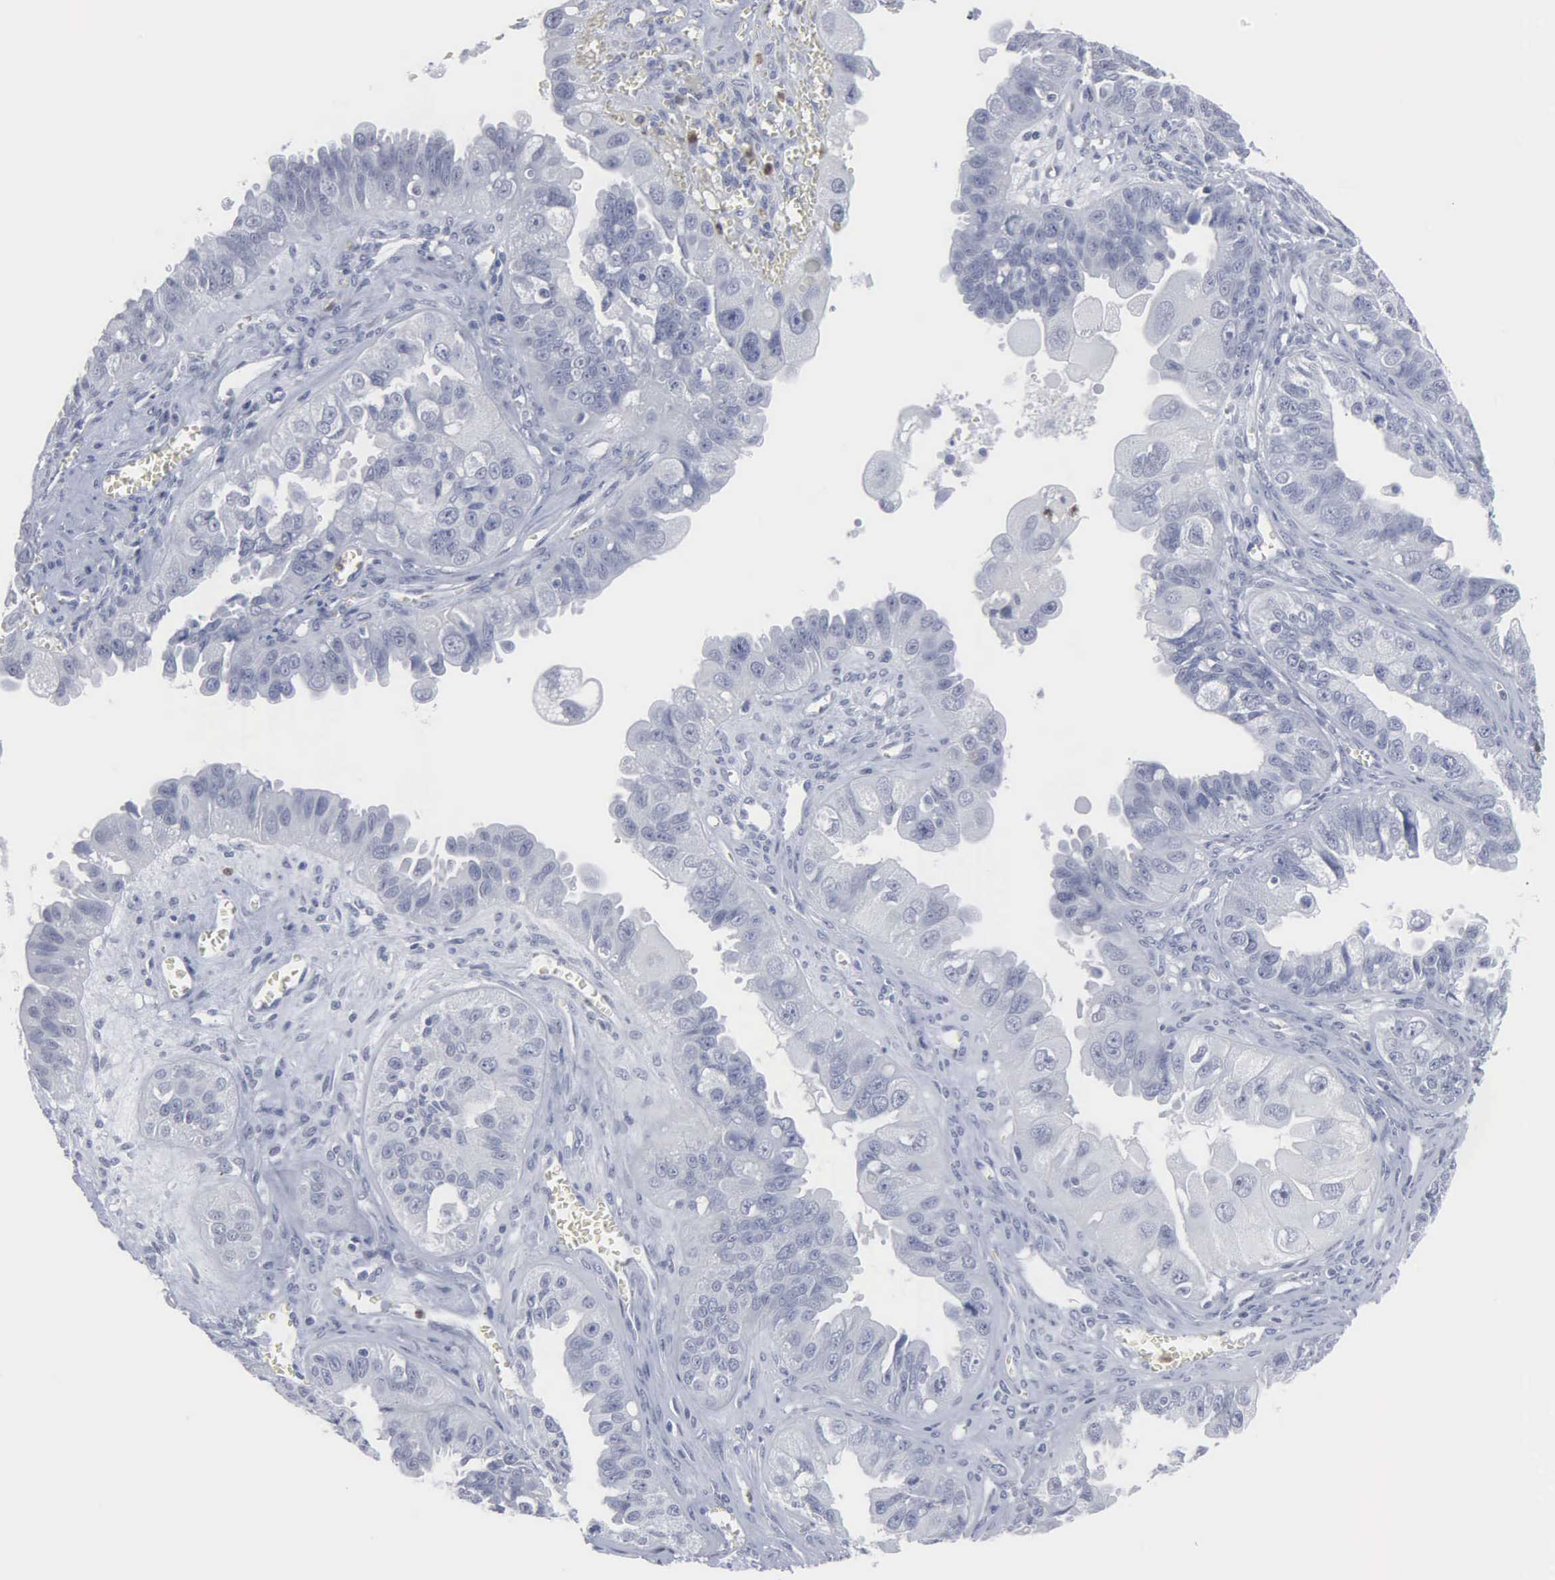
{"staining": {"intensity": "negative", "quantity": "none", "location": "none"}, "tissue": "ovarian cancer", "cell_type": "Tumor cells", "image_type": "cancer", "snomed": [{"axis": "morphology", "description": "Carcinoma, endometroid"}, {"axis": "topography", "description": "Ovary"}], "caption": "IHC photomicrograph of neoplastic tissue: human endometroid carcinoma (ovarian) stained with DAB reveals no significant protein positivity in tumor cells. Brightfield microscopy of immunohistochemistry (IHC) stained with DAB (3,3'-diaminobenzidine) (brown) and hematoxylin (blue), captured at high magnification.", "gene": "SPIN3", "patient": {"sex": "female", "age": 85}}